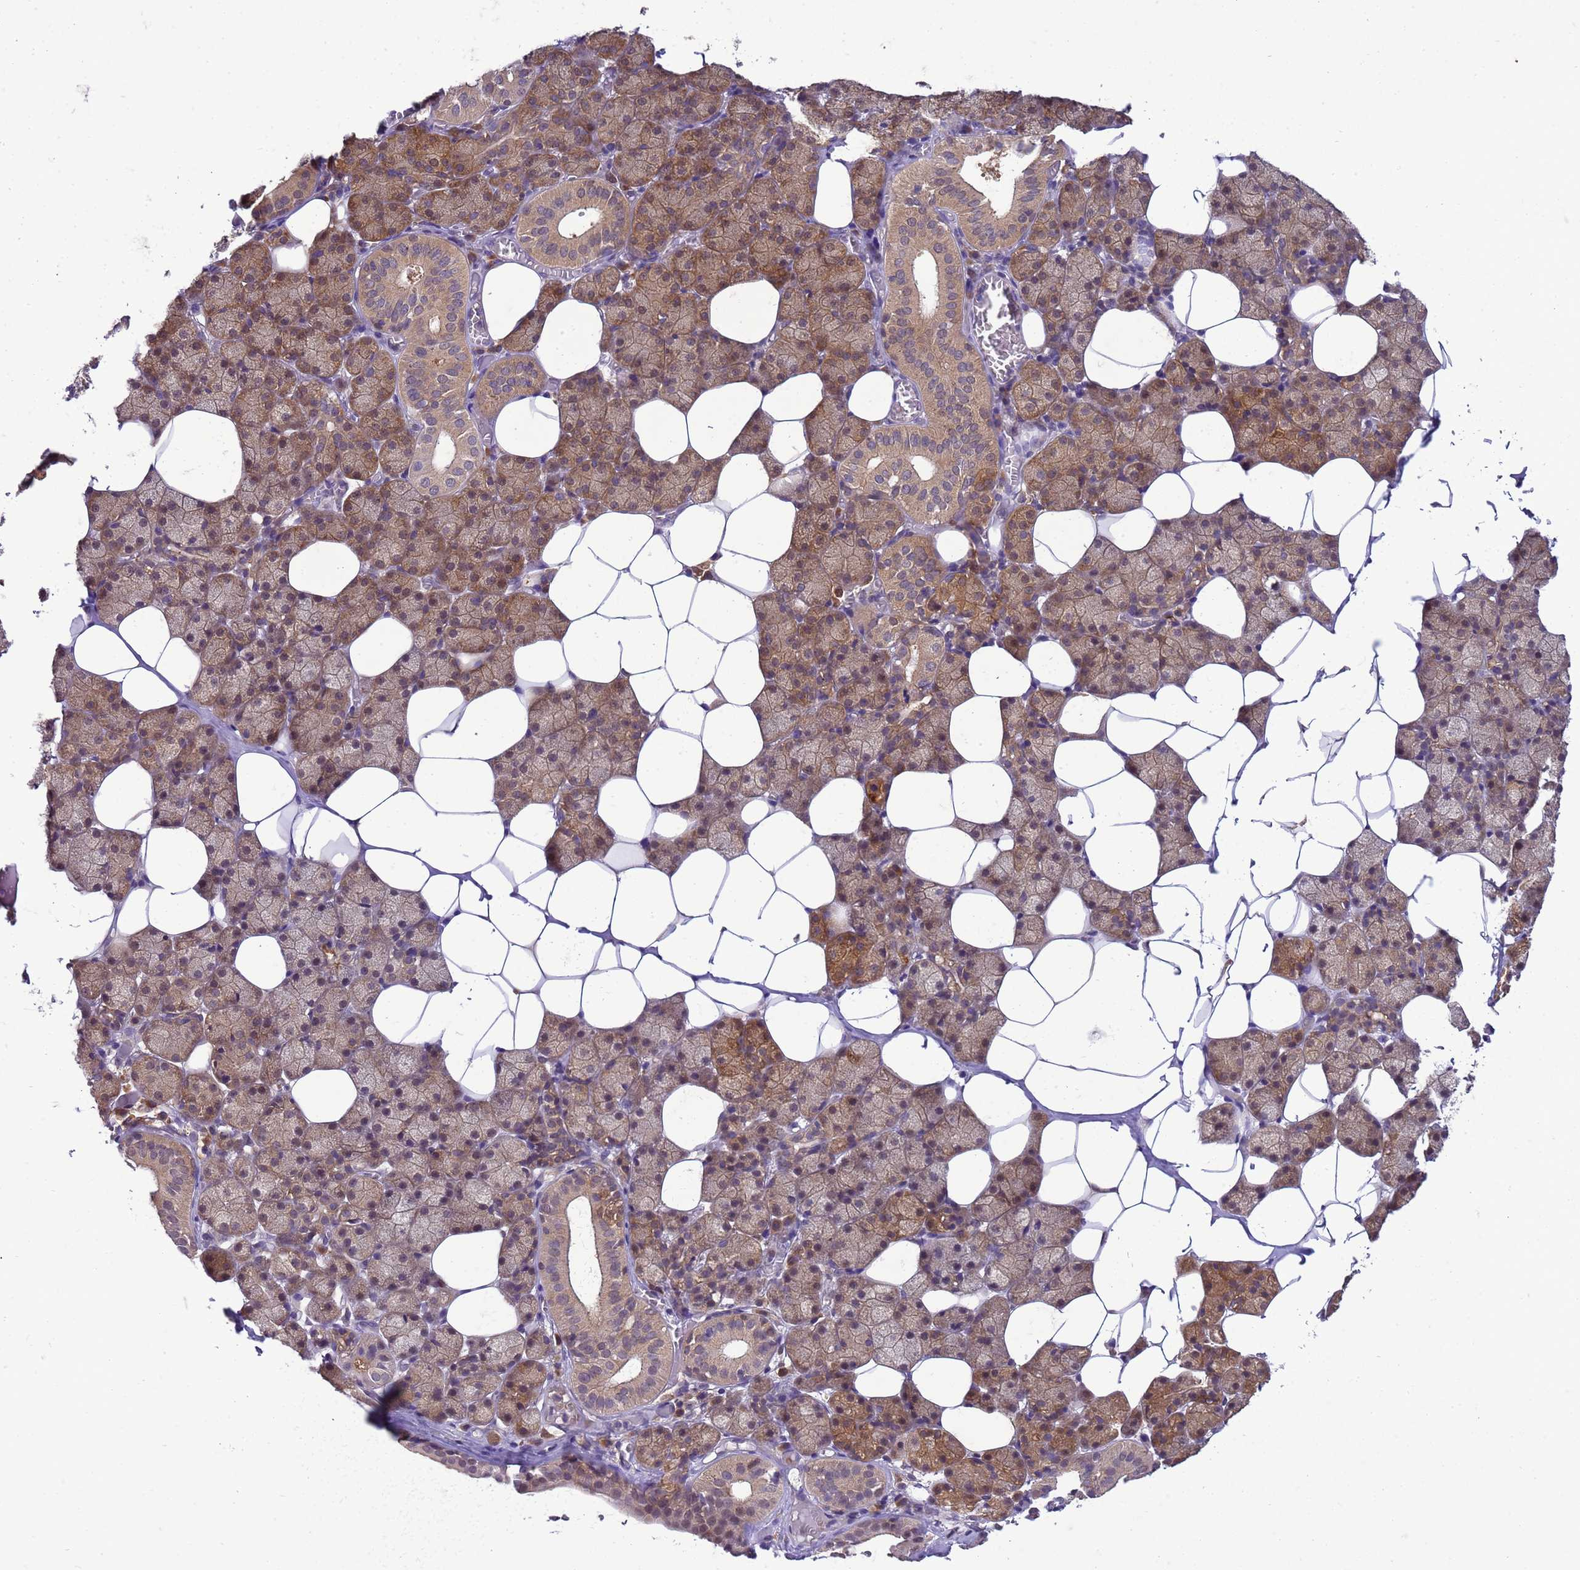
{"staining": {"intensity": "moderate", "quantity": "25%-75%", "location": "cytoplasmic/membranous"}, "tissue": "salivary gland", "cell_type": "Glandular cells", "image_type": "normal", "snomed": [{"axis": "morphology", "description": "Normal tissue, NOS"}, {"axis": "topography", "description": "Salivary gland"}], "caption": "Moderate cytoplasmic/membranous staining is seen in approximately 25%-75% of glandular cells in normal salivary gland. (brown staining indicates protein expression, while blue staining denotes nuclei).", "gene": "DDI2", "patient": {"sex": "female", "age": 33}}